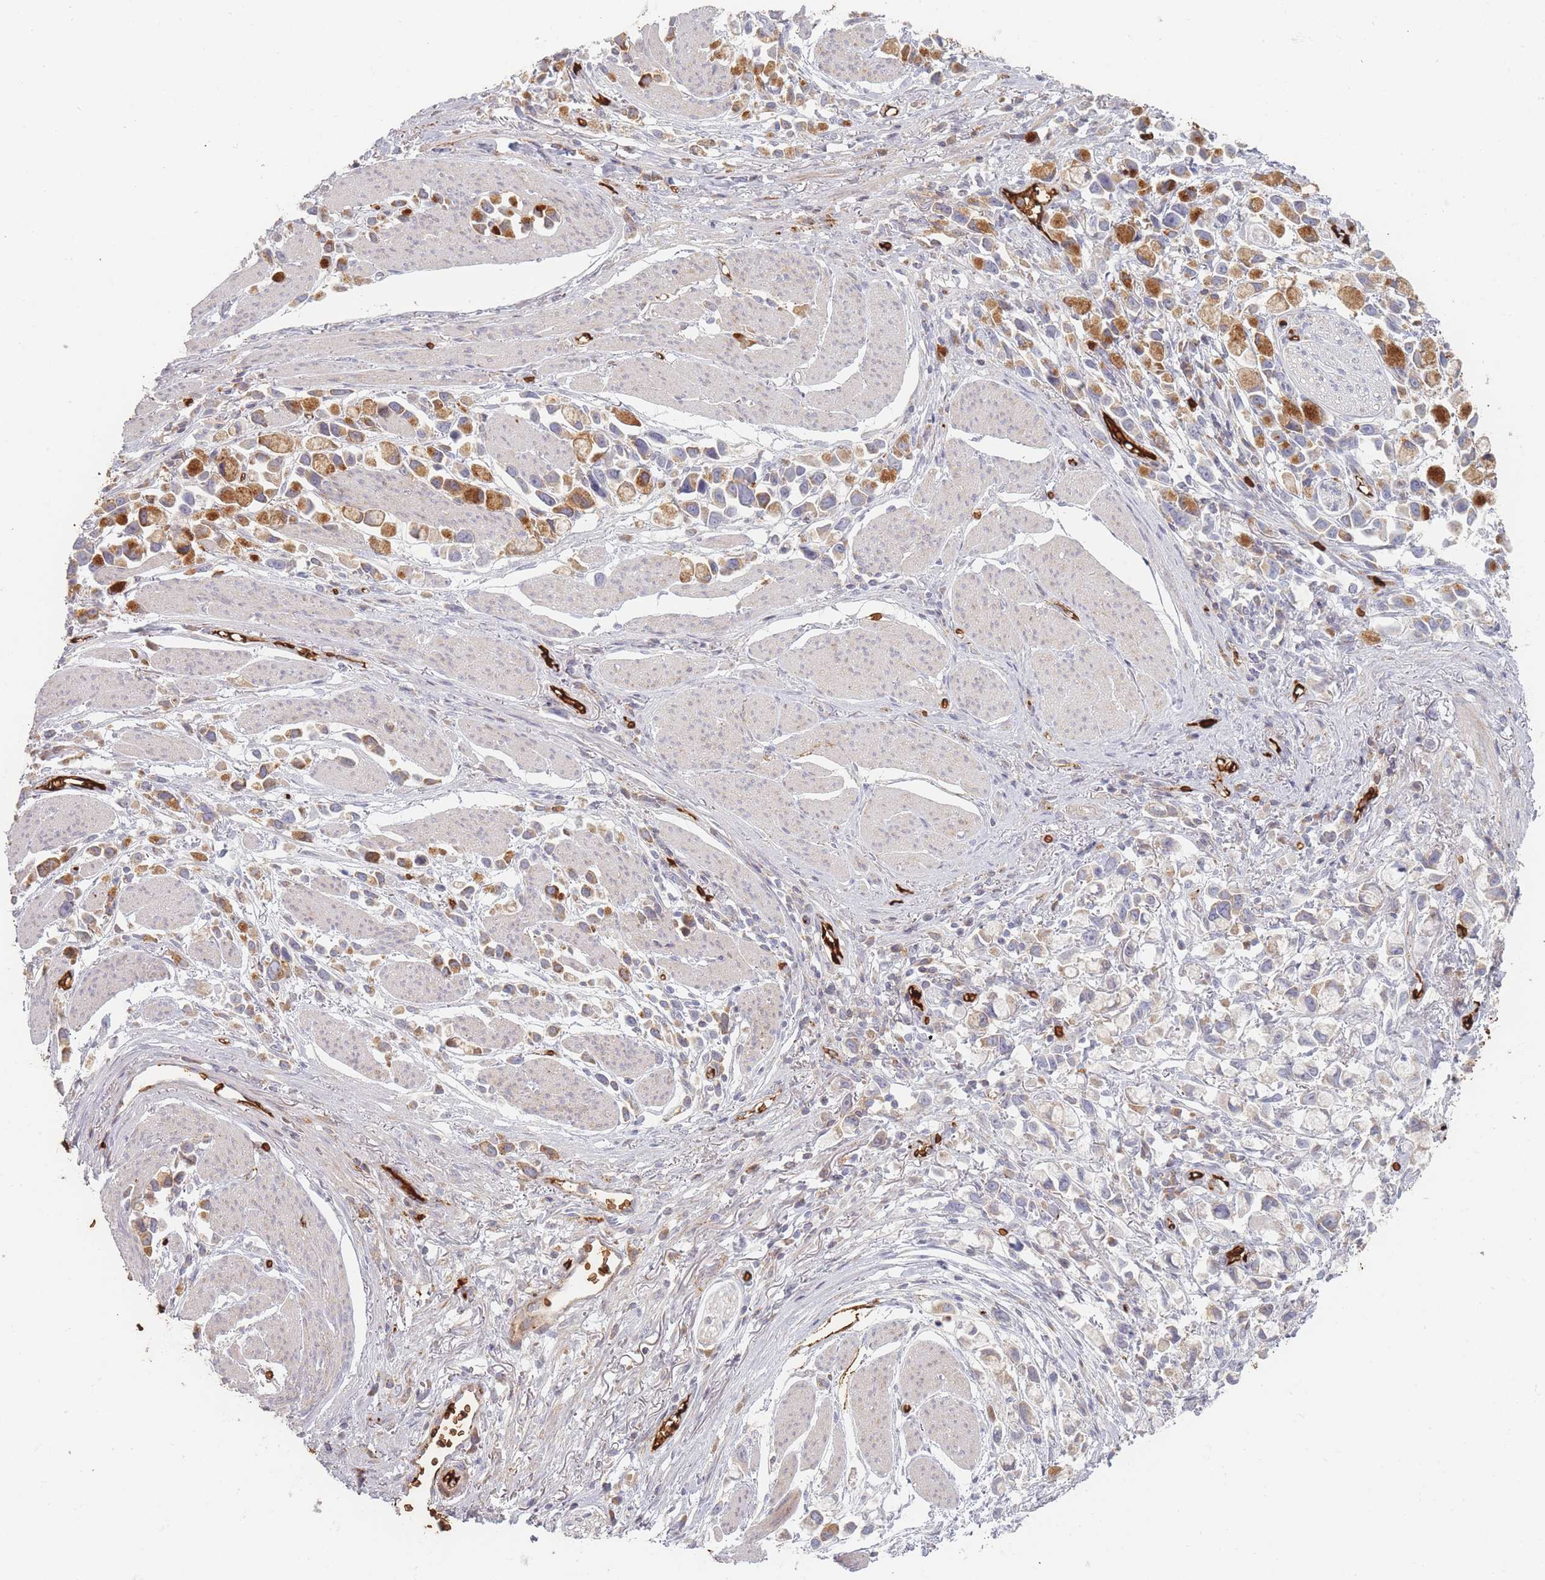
{"staining": {"intensity": "moderate", "quantity": "25%-75%", "location": "cytoplasmic/membranous"}, "tissue": "stomach cancer", "cell_type": "Tumor cells", "image_type": "cancer", "snomed": [{"axis": "morphology", "description": "Adenocarcinoma, NOS"}, {"axis": "topography", "description": "Stomach"}], "caption": "Stomach cancer stained for a protein reveals moderate cytoplasmic/membranous positivity in tumor cells. (DAB IHC, brown staining for protein, blue staining for nuclei).", "gene": "SLC2A6", "patient": {"sex": "female", "age": 81}}